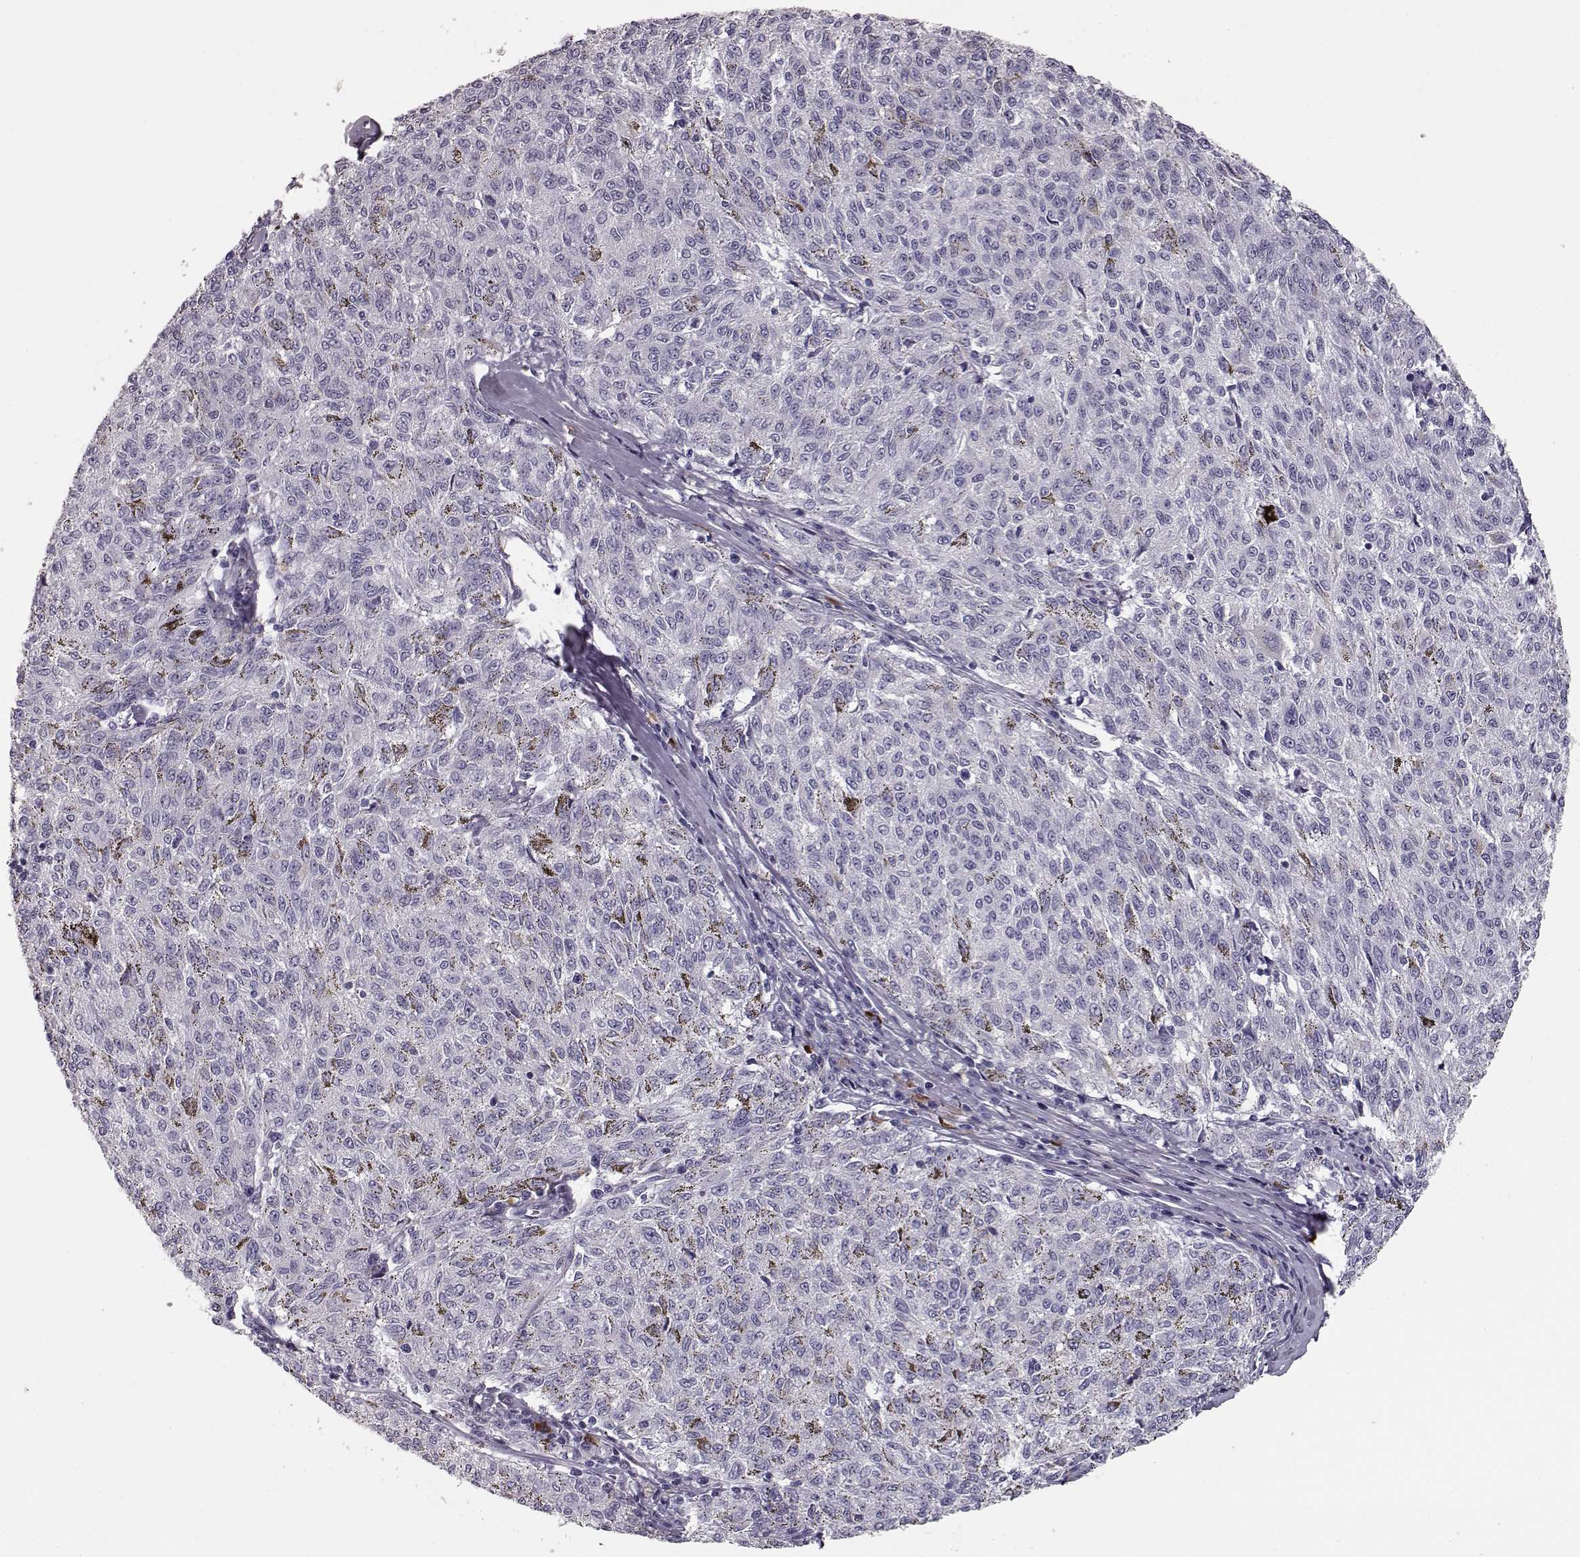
{"staining": {"intensity": "negative", "quantity": "none", "location": "none"}, "tissue": "melanoma", "cell_type": "Tumor cells", "image_type": "cancer", "snomed": [{"axis": "morphology", "description": "Malignant melanoma, NOS"}, {"axis": "topography", "description": "Skin"}], "caption": "Image shows no protein positivity in tumor cells of melanoma tissue.", "gene": "CCL19", "patient": {"sex": "female", "age": 72}}